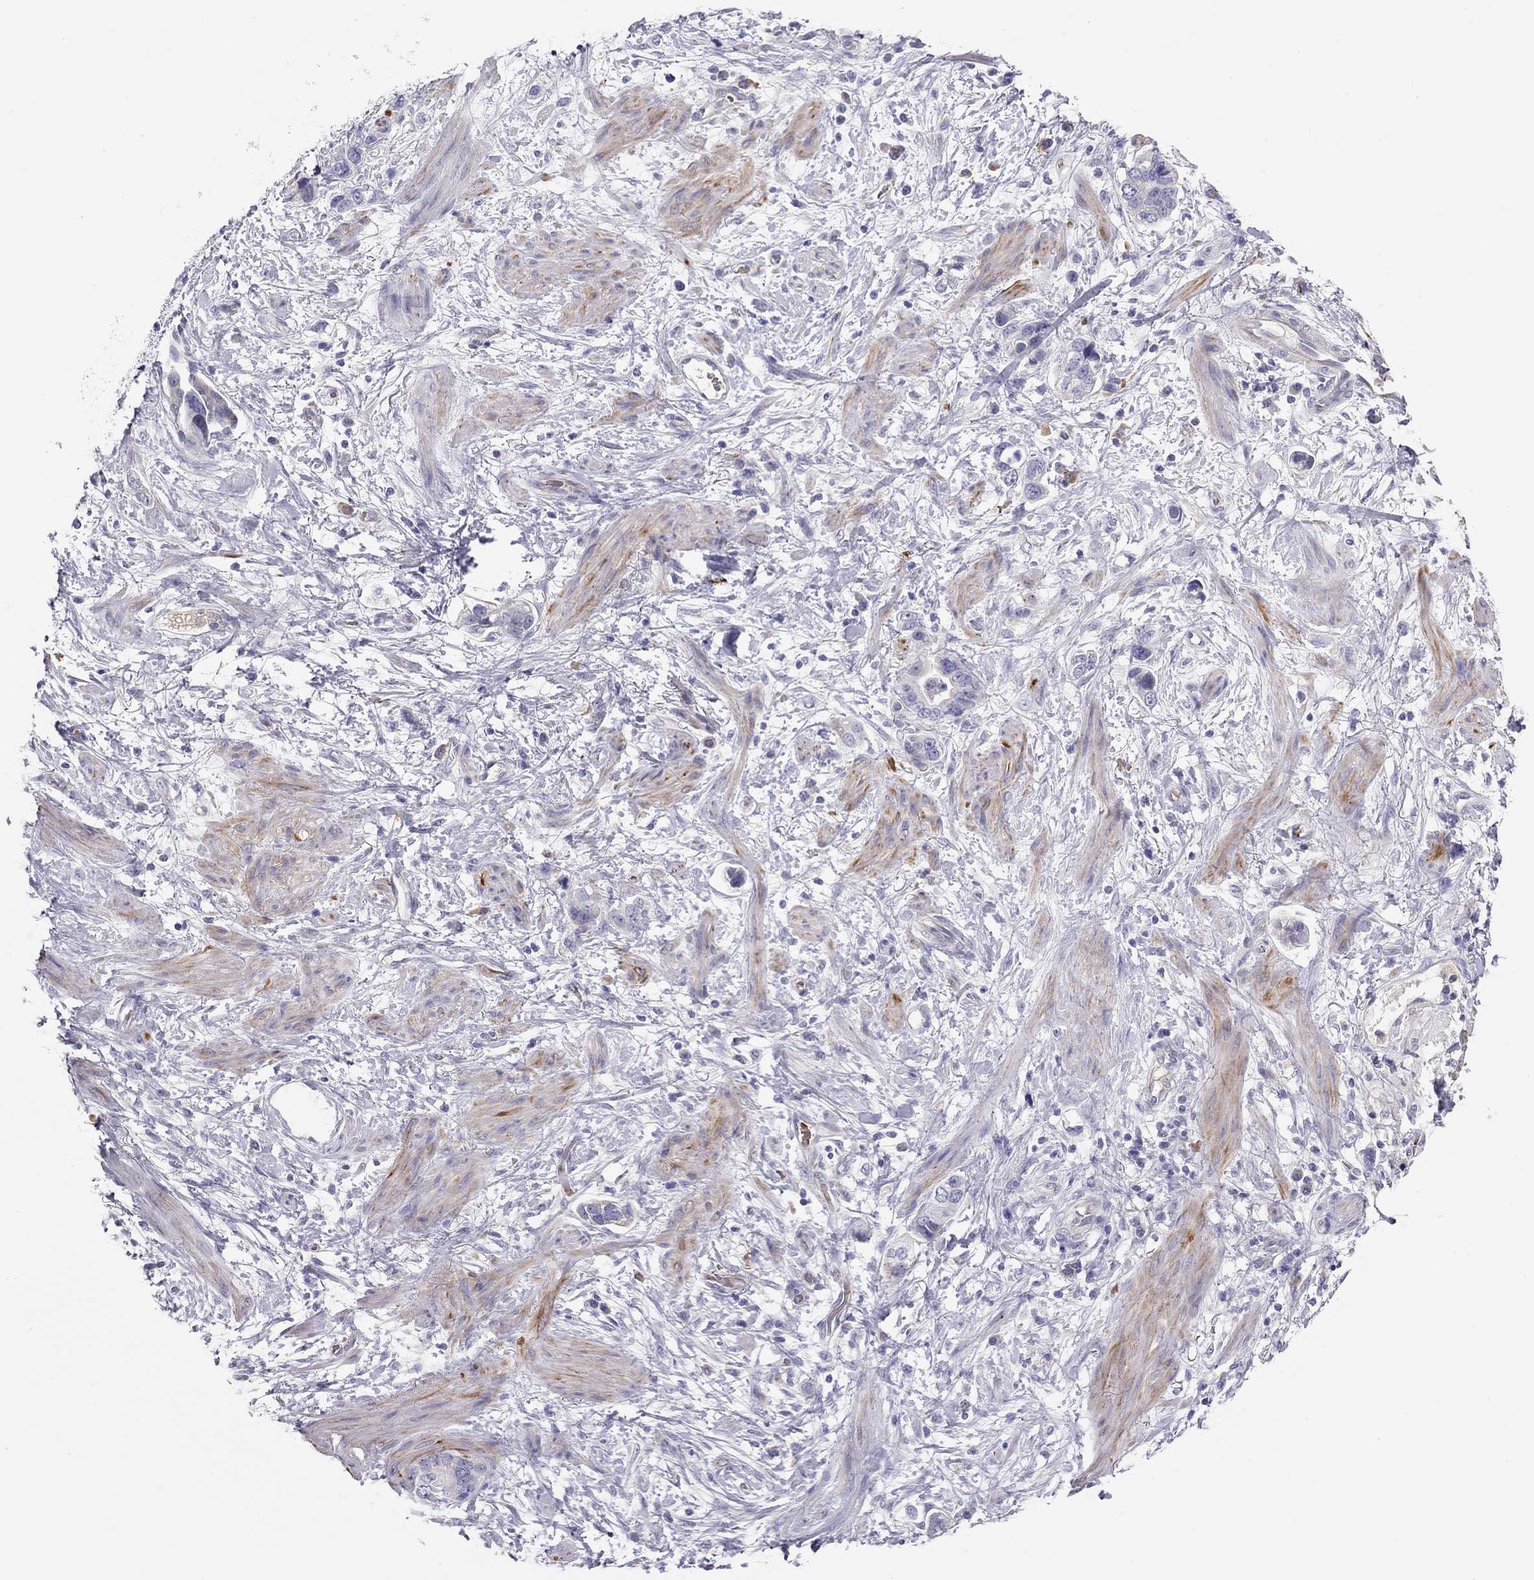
{"staining": {"intensity": "negative", "quantity": "none", "location": "none"}, "tissue": "stomach cancer", "cell_type": "Tumor cells", "image_type": "cancer", "snomed": [{"axis": "morphology", "description": "Adenocarcinoma, NOS"}, {"axis": "topography", "description": "Stomach, lower"}], "caption": "Immunohistochemistry (IHC) photomicrograph of human stomach adenocarcinoma stained for a protein (brown), which reveals no positivity in tumor cells. (DAB IHC with hematoxylin counter stain).", "gene": "FRMD1", "patient": {"sex": "female", "age": 93}}